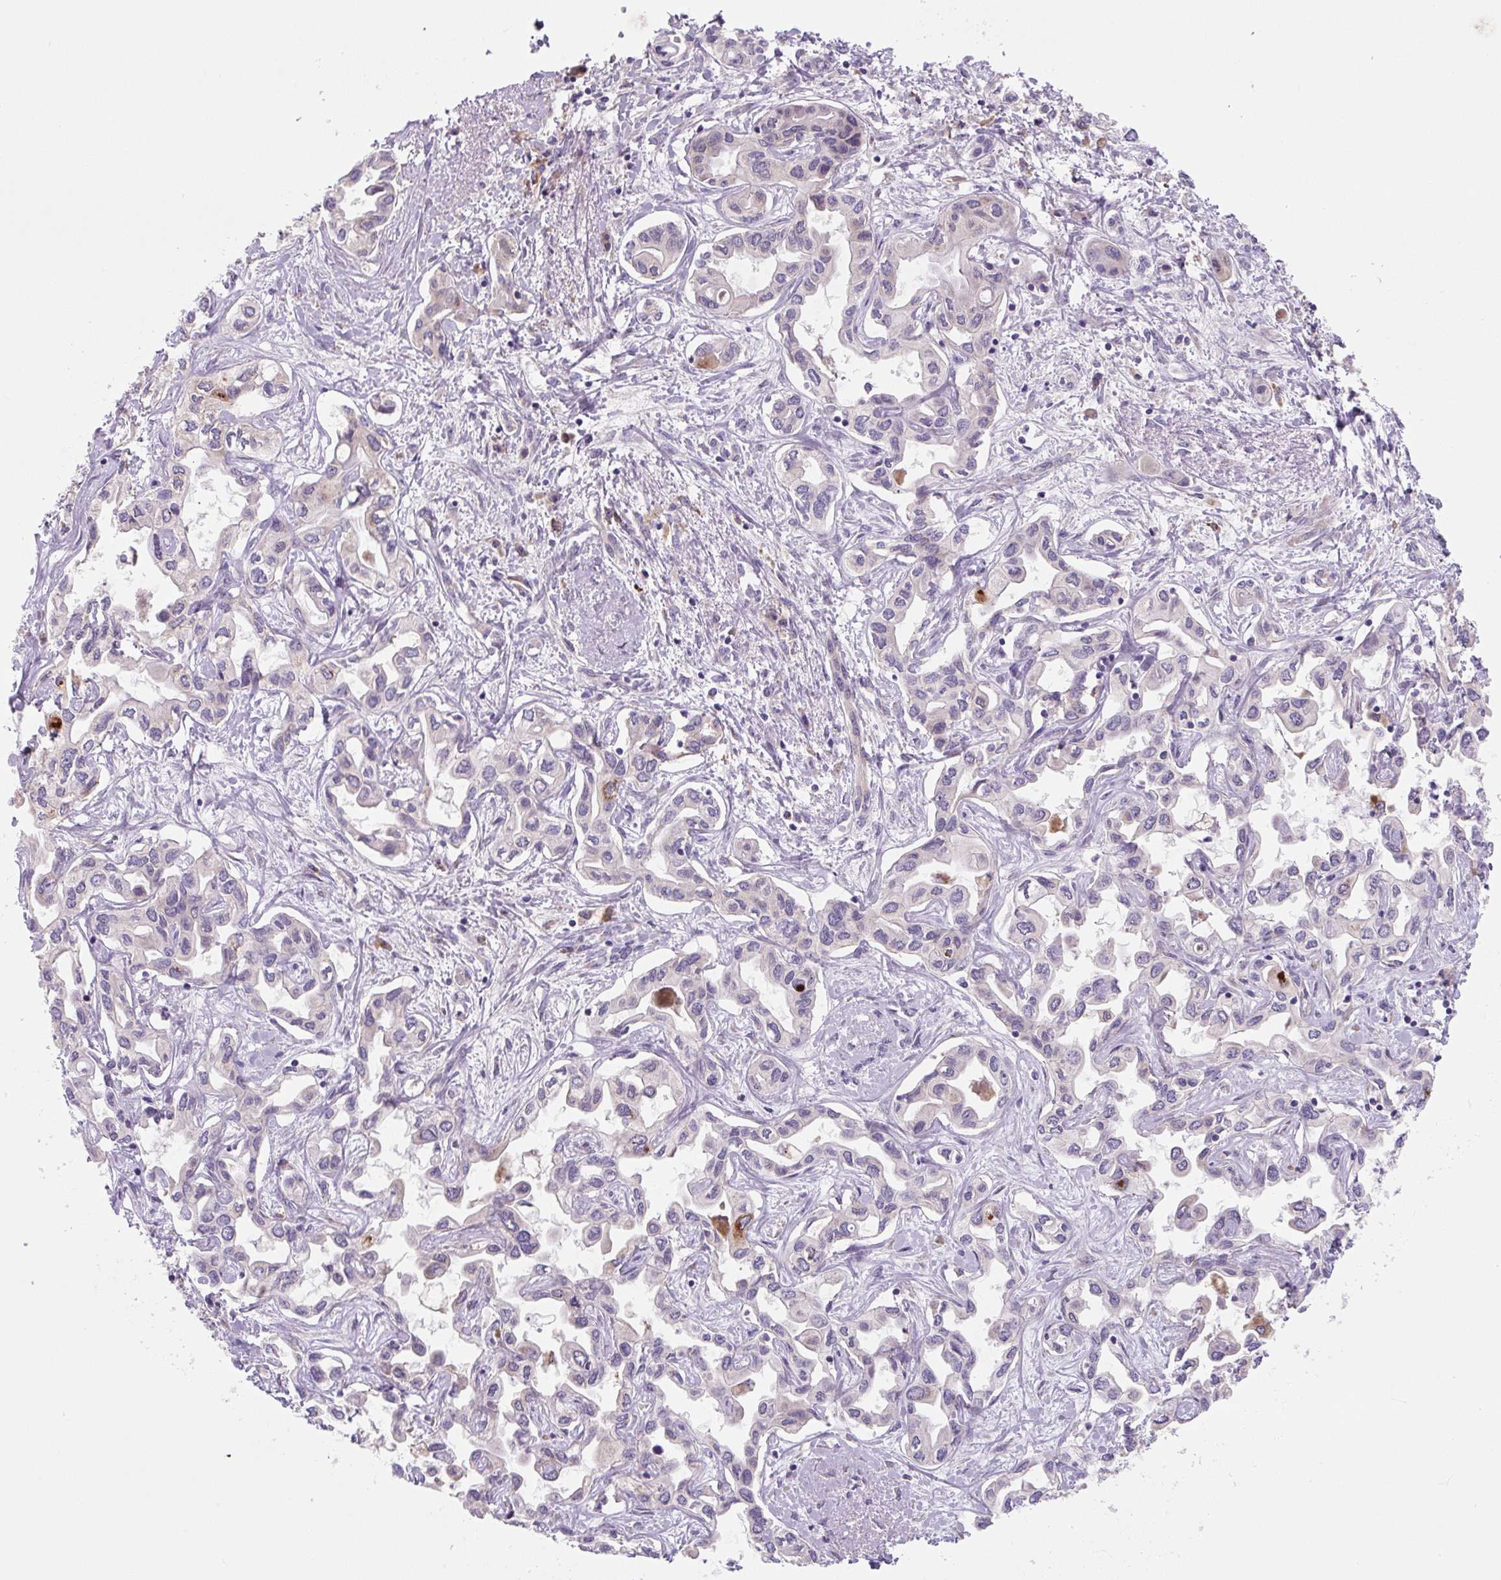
{"staining": {"intensity": "negative", "quantity": "none", "location": "none"}, "tissue": "liver cancer", "cell_type": "Tumor cells", "image_type": "cancer", "snomed": [{"axis": "morphology", "description": "Cholangiocarcinoma"}, {"axis": "topography", "description": "Liver"}], "caption": "This is a image of immunohistochemistry (IHC) staining of liver cancer (cholangiocarcinoma), which shows no positivity in tumor cells.", "gene": "FZD5", "patient": {"sex": "female", "age": 64}}